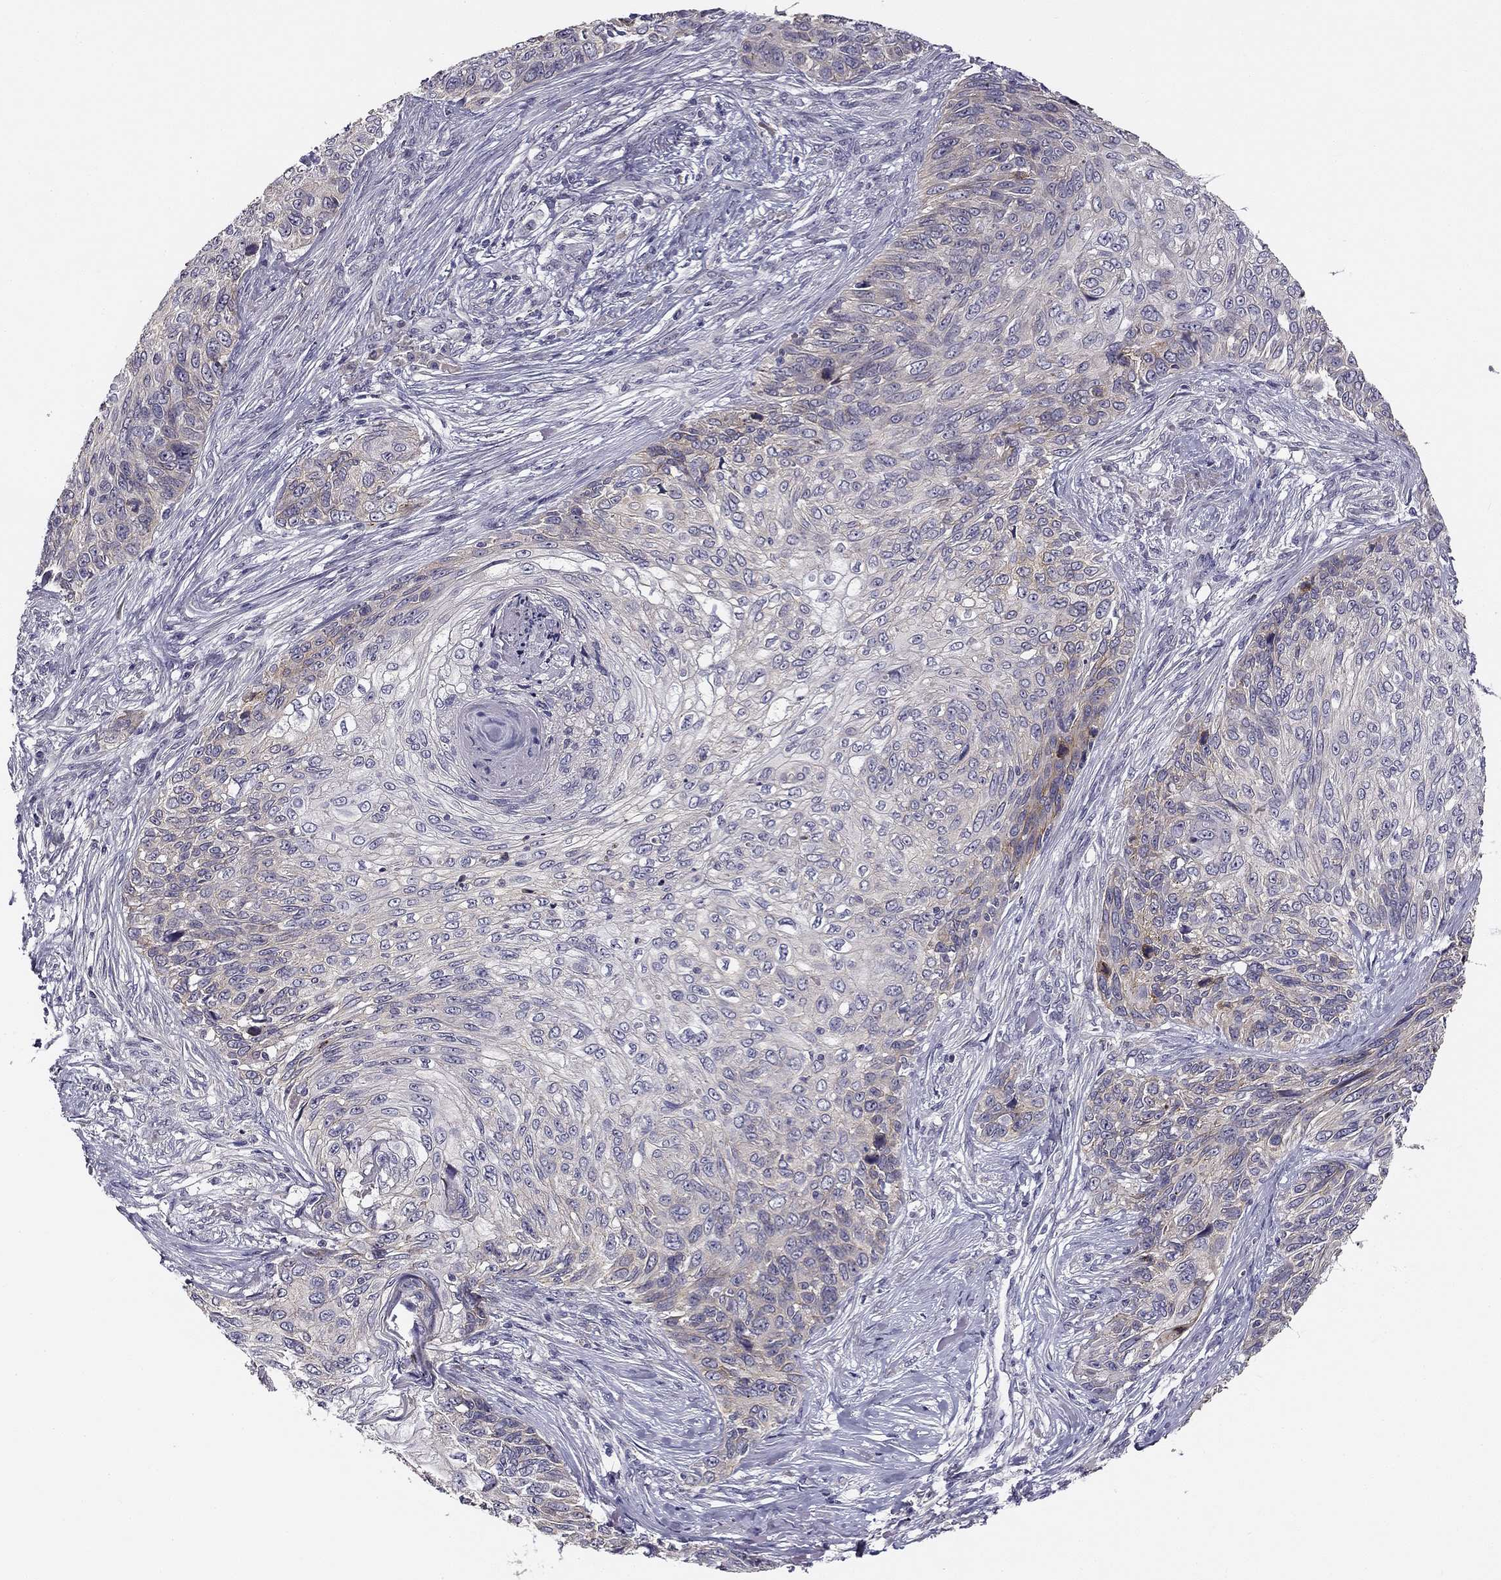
{"staining": {"intensity": "negative", "quantity": "none", "location": "none"}, "tissue": "skin cancer", "cell_type": "Tumor cells", "image_type": "cancer", "snomed": [{"axis": "morphology", "description": "Squamous cell carcinoma, NOS"}, {"axis": "topography", "description": "Skin"}], "caption": "A high-resolution photomicrograph shows immunohistochemistry (IHC) staining of skin squamous cell carcinoma, which reveals no significant expression in tumor cells.", "gene": "CNR1", "patient": {"sex": "male", "age": 92}}